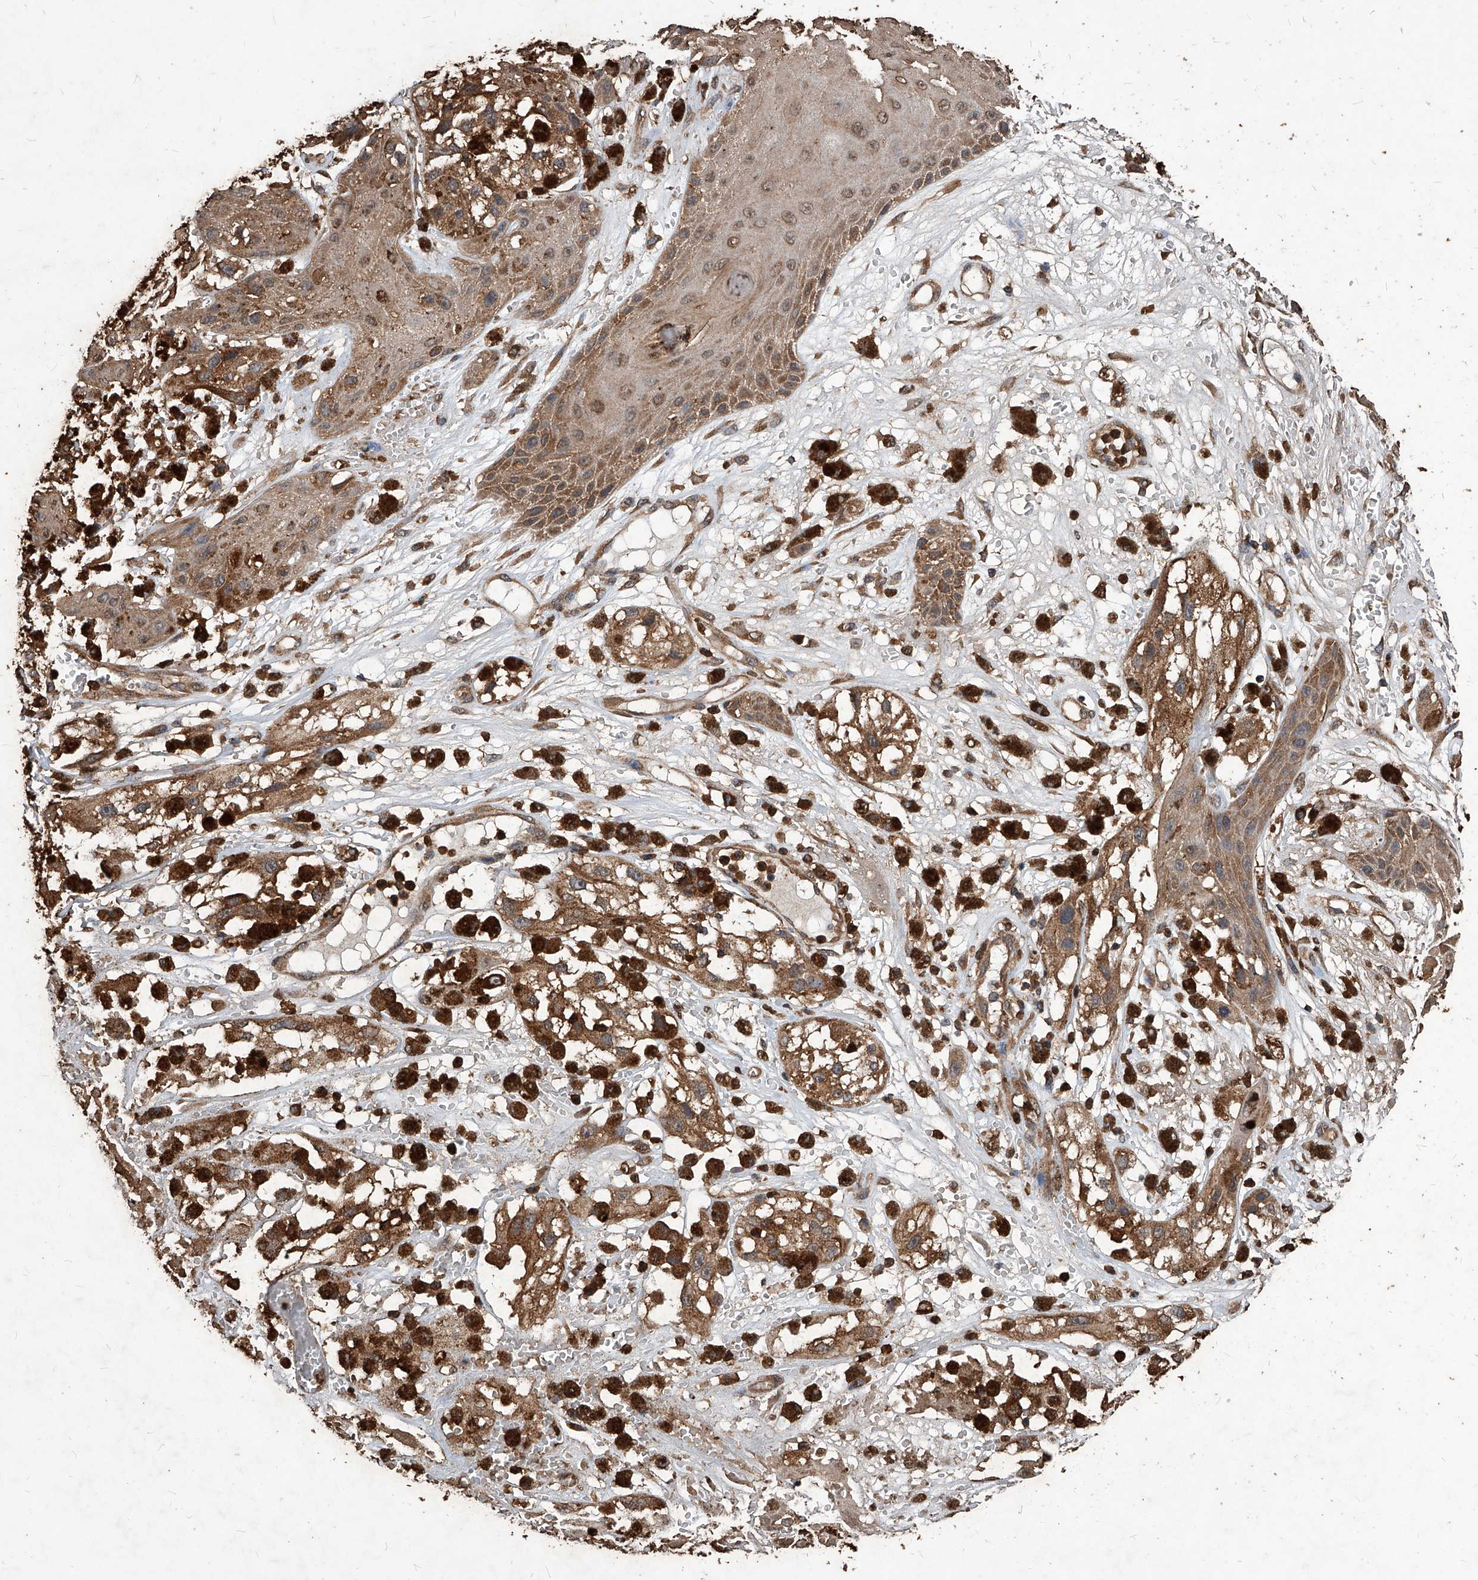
{"staining": {"intensity": "moderate", "quantity": ">75%", "location": "cytoplasmic/membranous"}, "tissue": "melanoma", "cell_type": "Tumor cells", "image_type": "cancer", "snomed": [{"axis": "morphology", "description": "Malignant melanoma, NOS"}, {"axis": "topography", "description": "Skin"}], "caption": "IHC of melanoma exhibits medium levels of moderate cytoplasmic/membranous positivity in about >75% of tumor cells. (DAB (3,3'-diaminobenzidine) IHC, brown staining for protein, blue staining for nuclei).", "gene": "UCP2", "patient": {"sex": "male", "age": 88}}